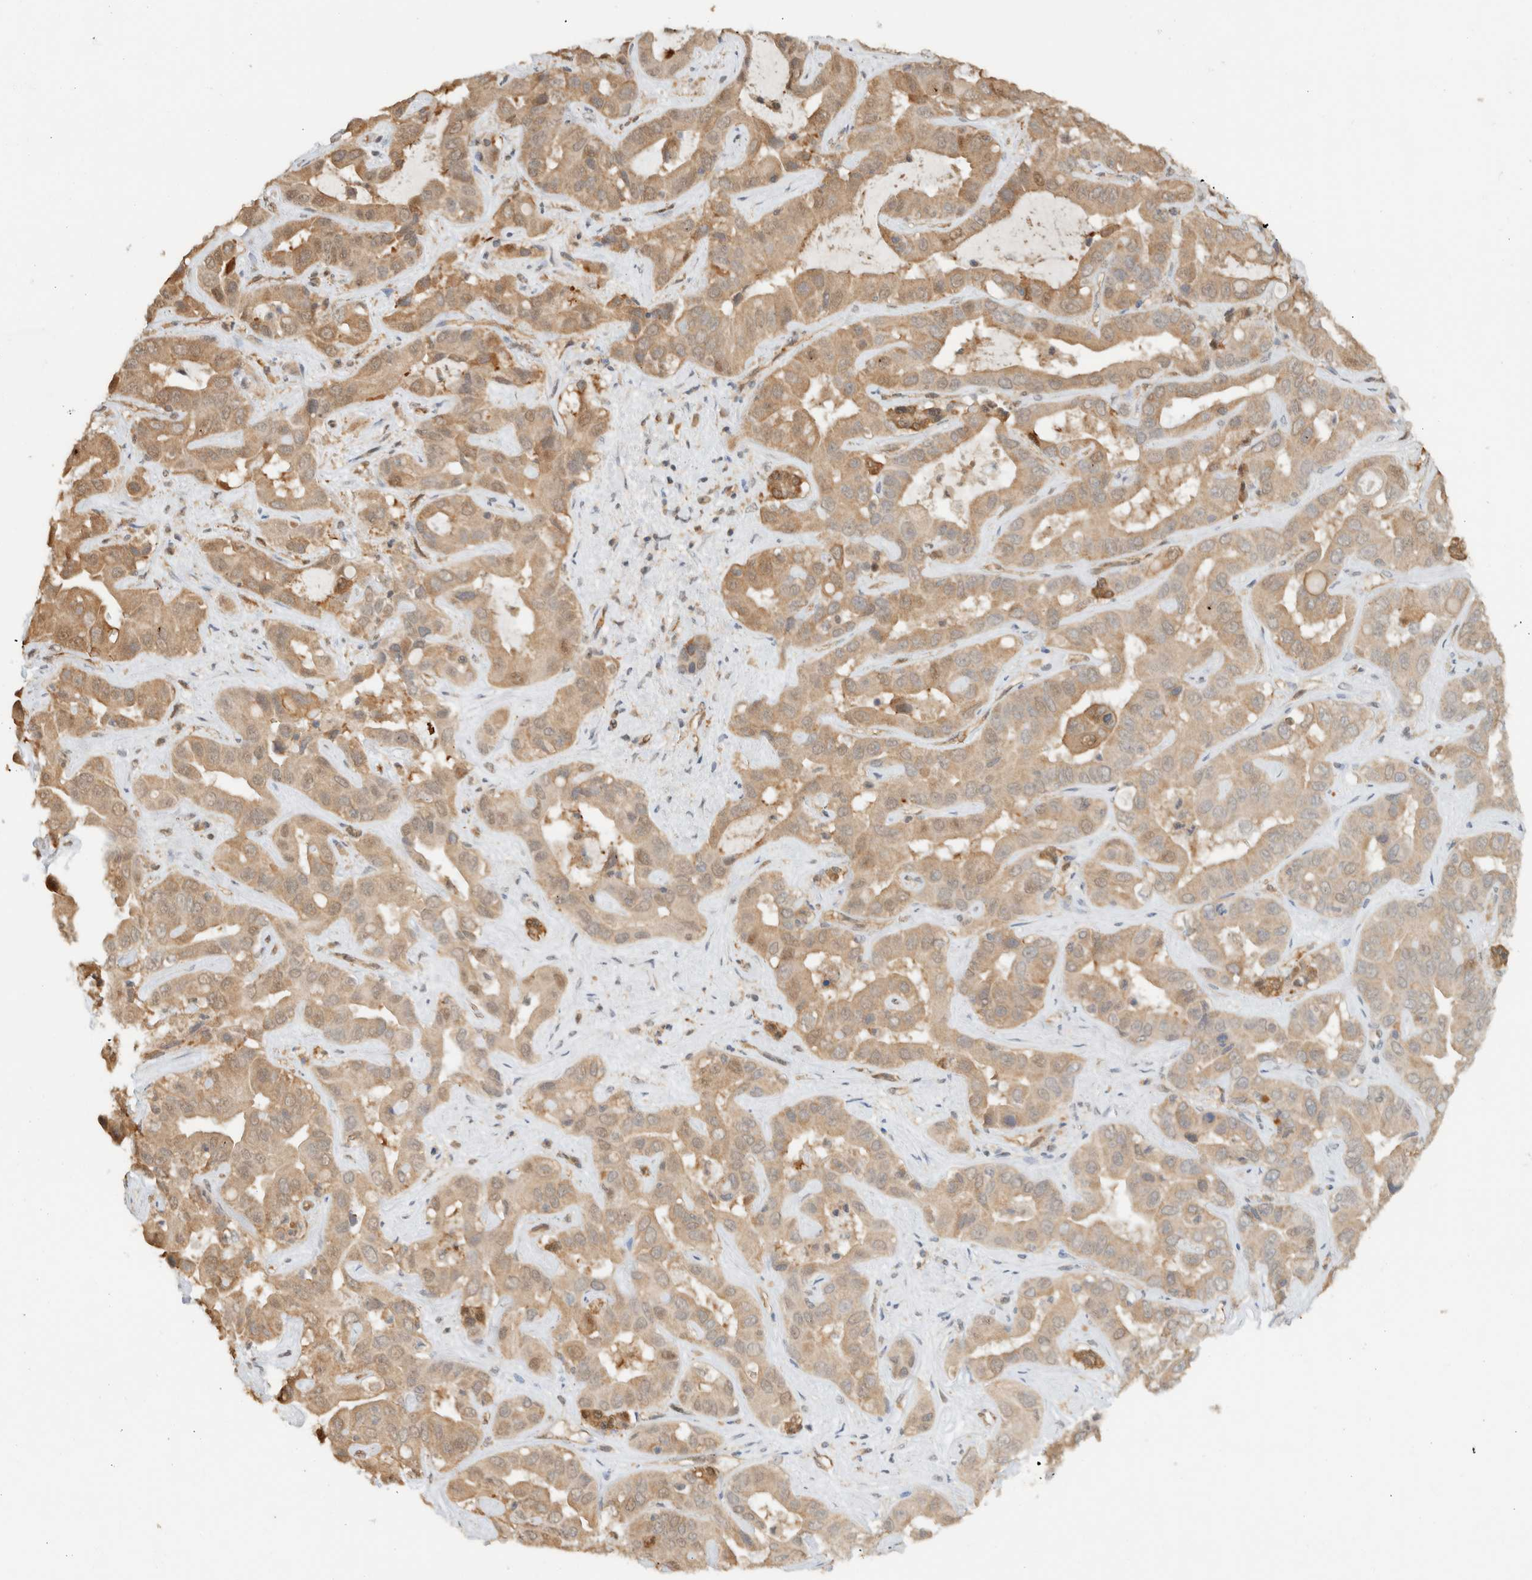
{"staining": {"intensity": "moderate", "quantity": ">75%", "location": "cytoplasmic/membranous,nuclear"}, "tissue": "liver cancer", "cell_type": "Tumor cells", "image_type": "cancer", "snomed": [{"axis": "morphology", "description": "Cholangiocarcinoma"}, {"axis": "topography", "description": "Liver"}], "caption": "Tumor cells display moderate cytoplasmic/membranous and nuclear staining in approximately >75% of cells in liver cancer. Immunohistochemistry stains the protein of interest in brown and the nuclei are stained blue.", "gene": "CA13", "patient": {"sex": "female", "age": 52}}